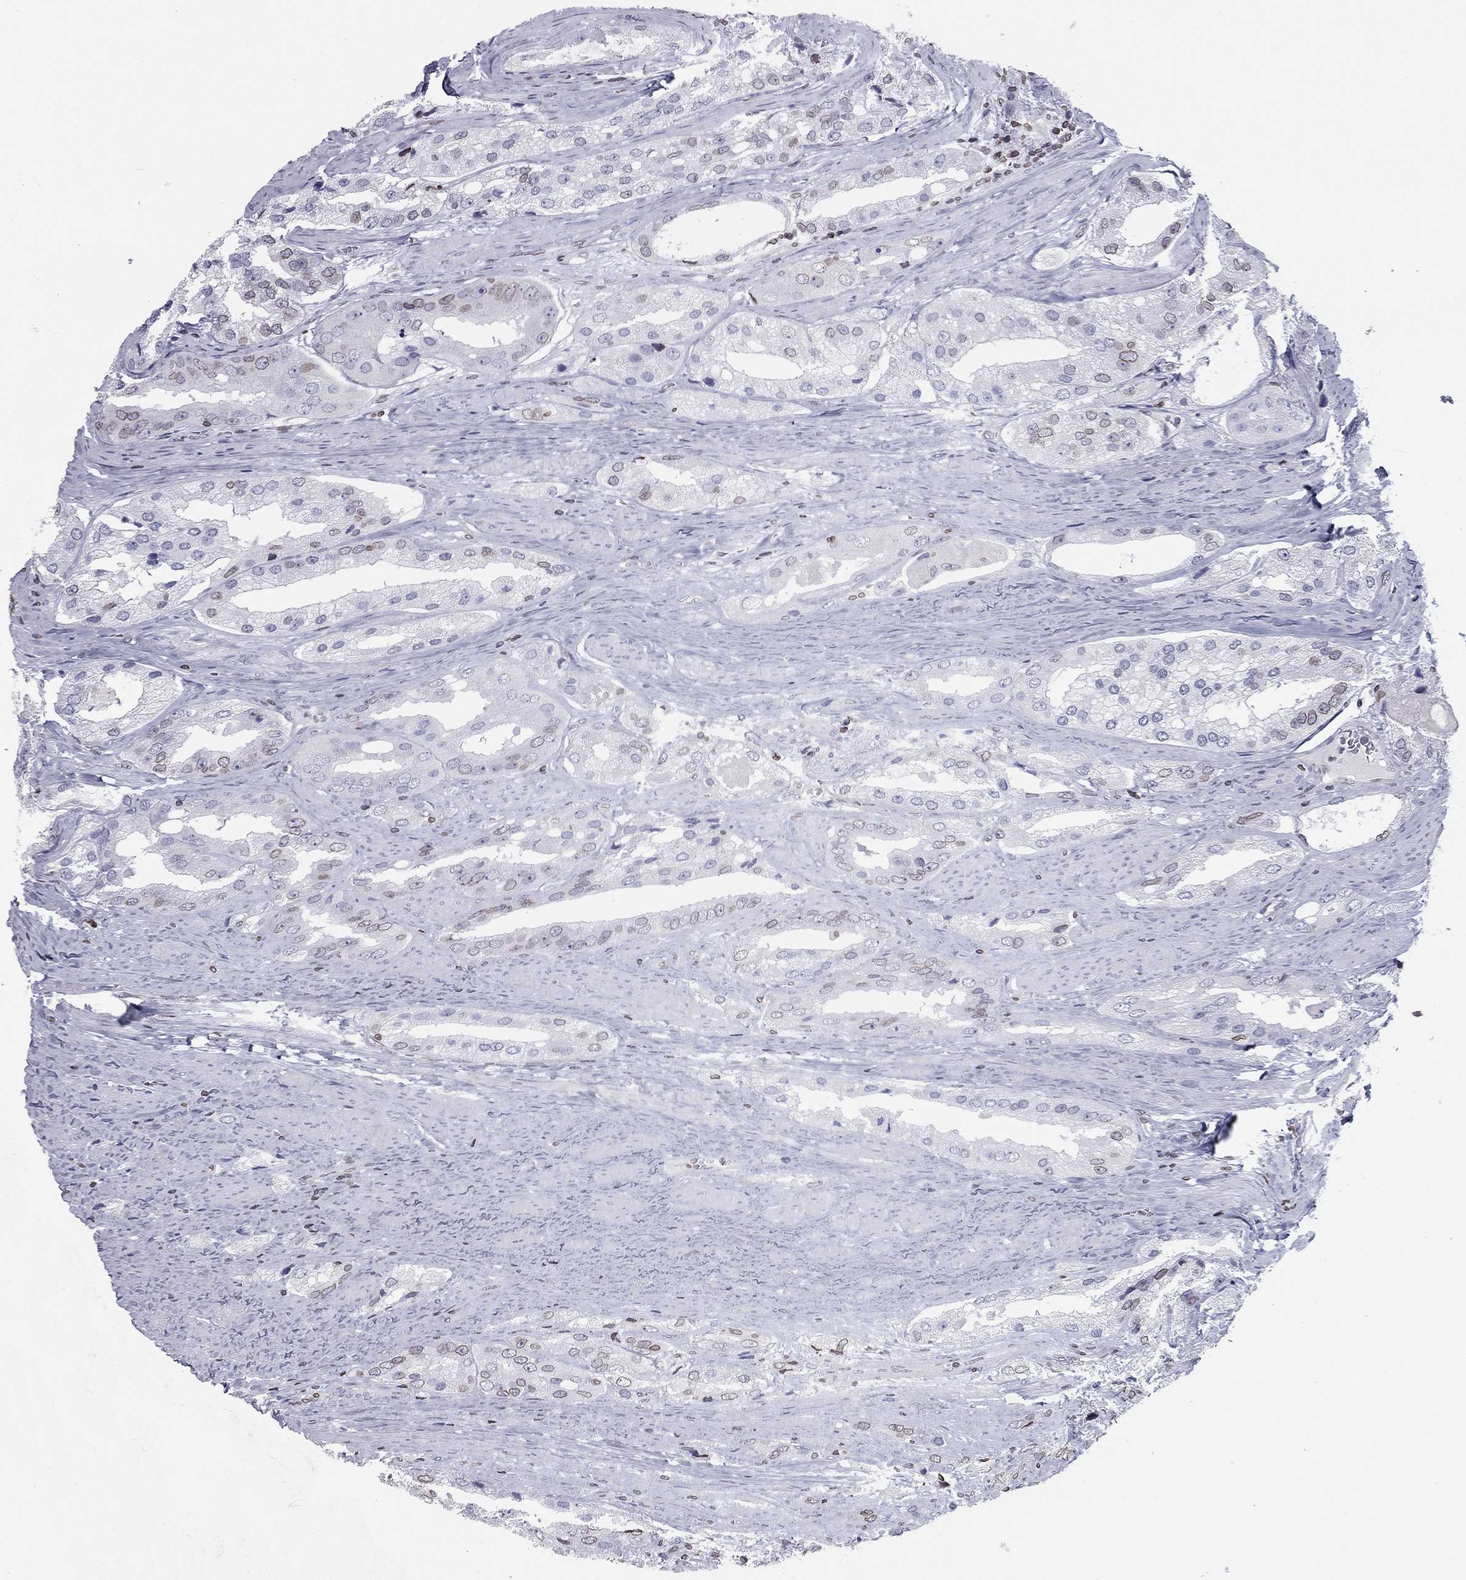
{"staining": {"intensity": "moderate", "quantity": "<25%", "location": "cytoplasmic/membranous,nuclear"}, "tissue": "prostate cancer", "cell_type": "Tumor cells", "image_type": "cancer", "snomed": [{"axis": "morphology", "description": "Adenocarcinoma, Low grade"}, {"axis": "topography", "description": "Prostate"}], "caption": "IHC of human prostate adenocarcinoma (low-grade) displays low levels of moderate cytoplasmic/membranous and nuclear positivity in about <25% of tumor cells. Nuclei are stained in blue.", "gene": "ESPL1", "patient": {"sex": "male", "age": 69}}